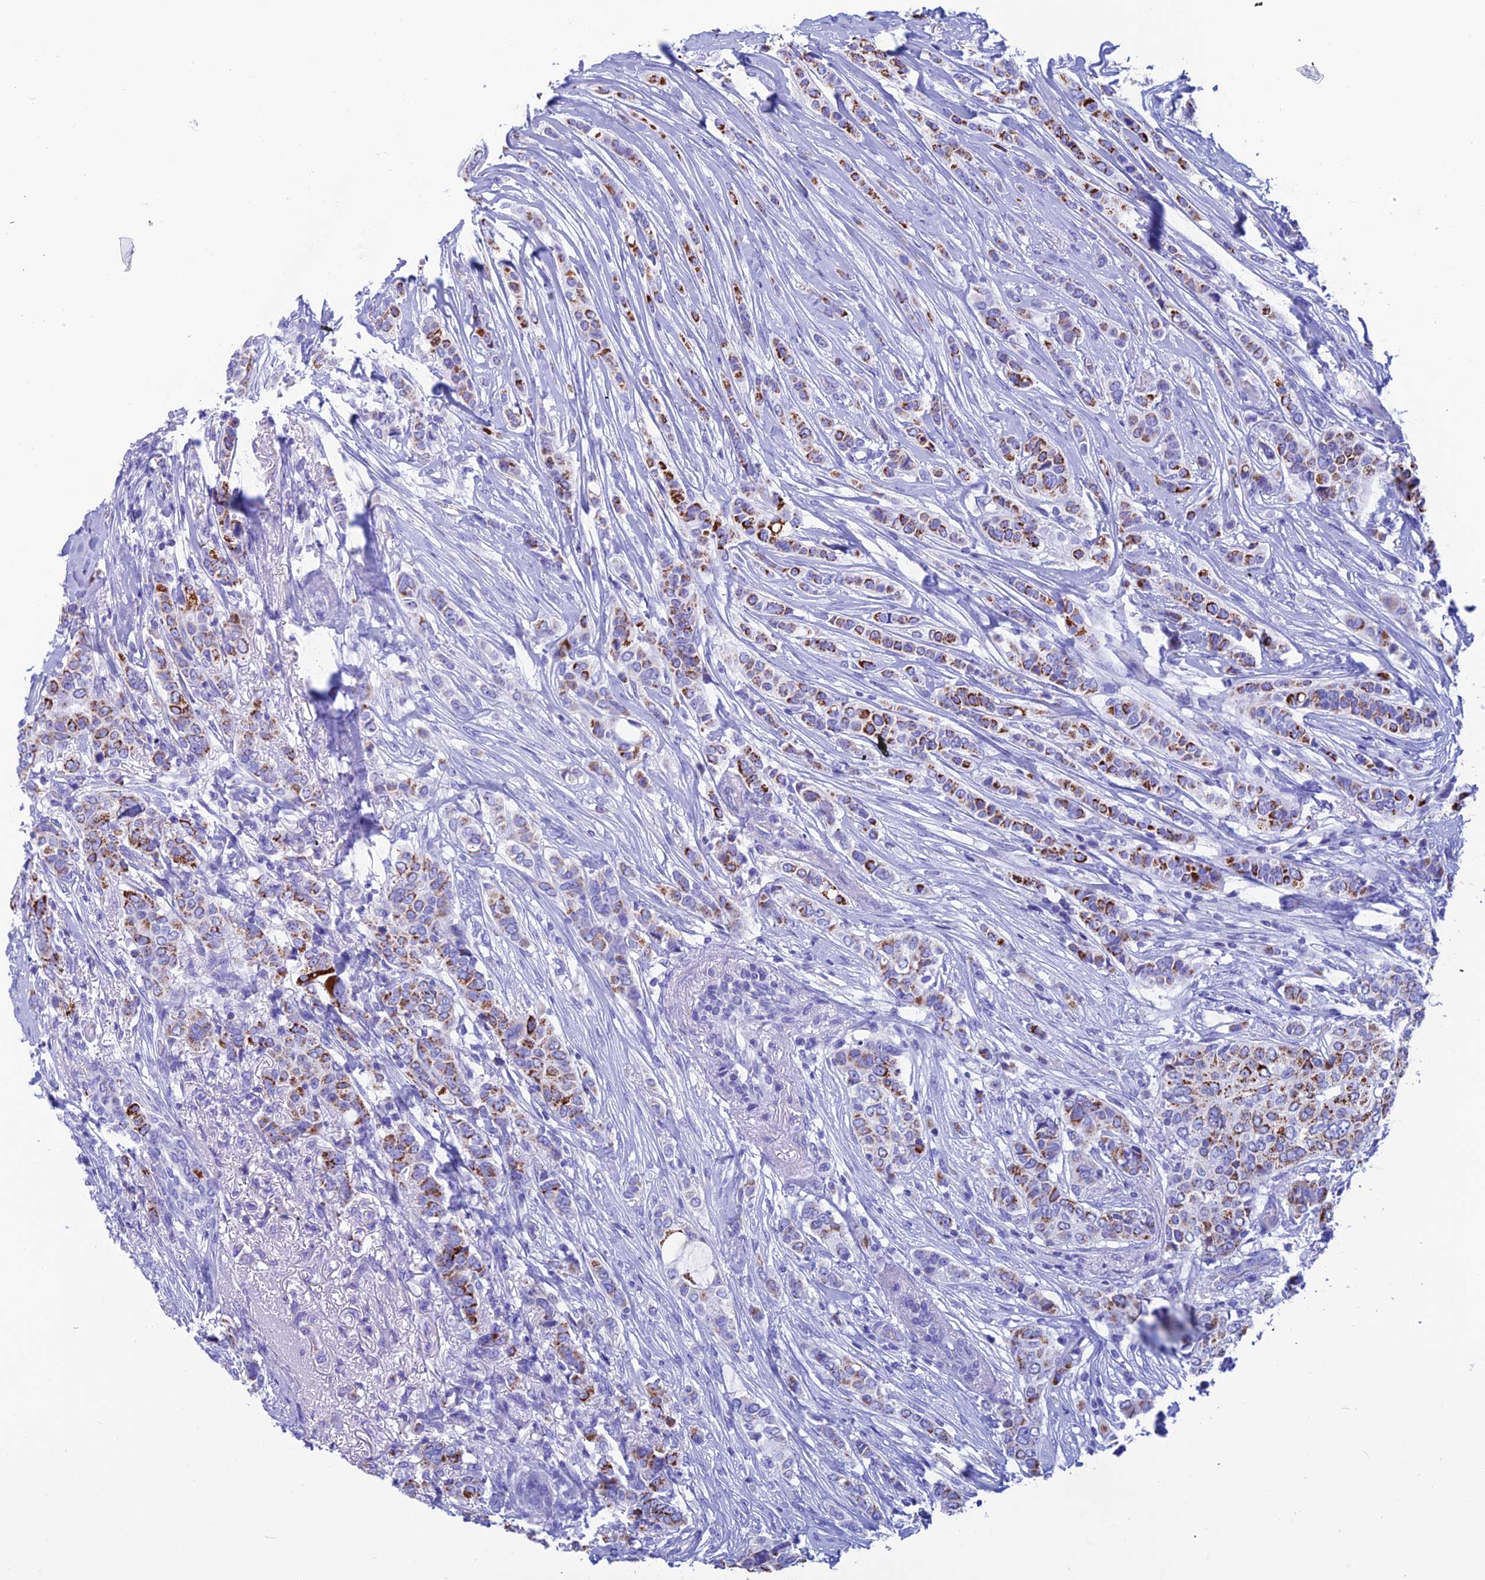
{"staining": {"intensity": "moderate", "quantity": "25%-75%", "location": "cytoplasmic/membranous"}, "tissue": "breast cancer", "cell_type": "Tumor cells", "image_type": "cancer", "snomed": [{"axis": "morphology", "description": "Lobular carcinoma"}, {"axis": "topography", "description": "Breast"}], "caption": "A medium amount of moderate cytoplasmic/membranous expression is present in approximately 25%-75% of tumor cells in breast cancer tissue.", "gene": "NXPE4", "patient": {"sex": "female", "age": 51}}